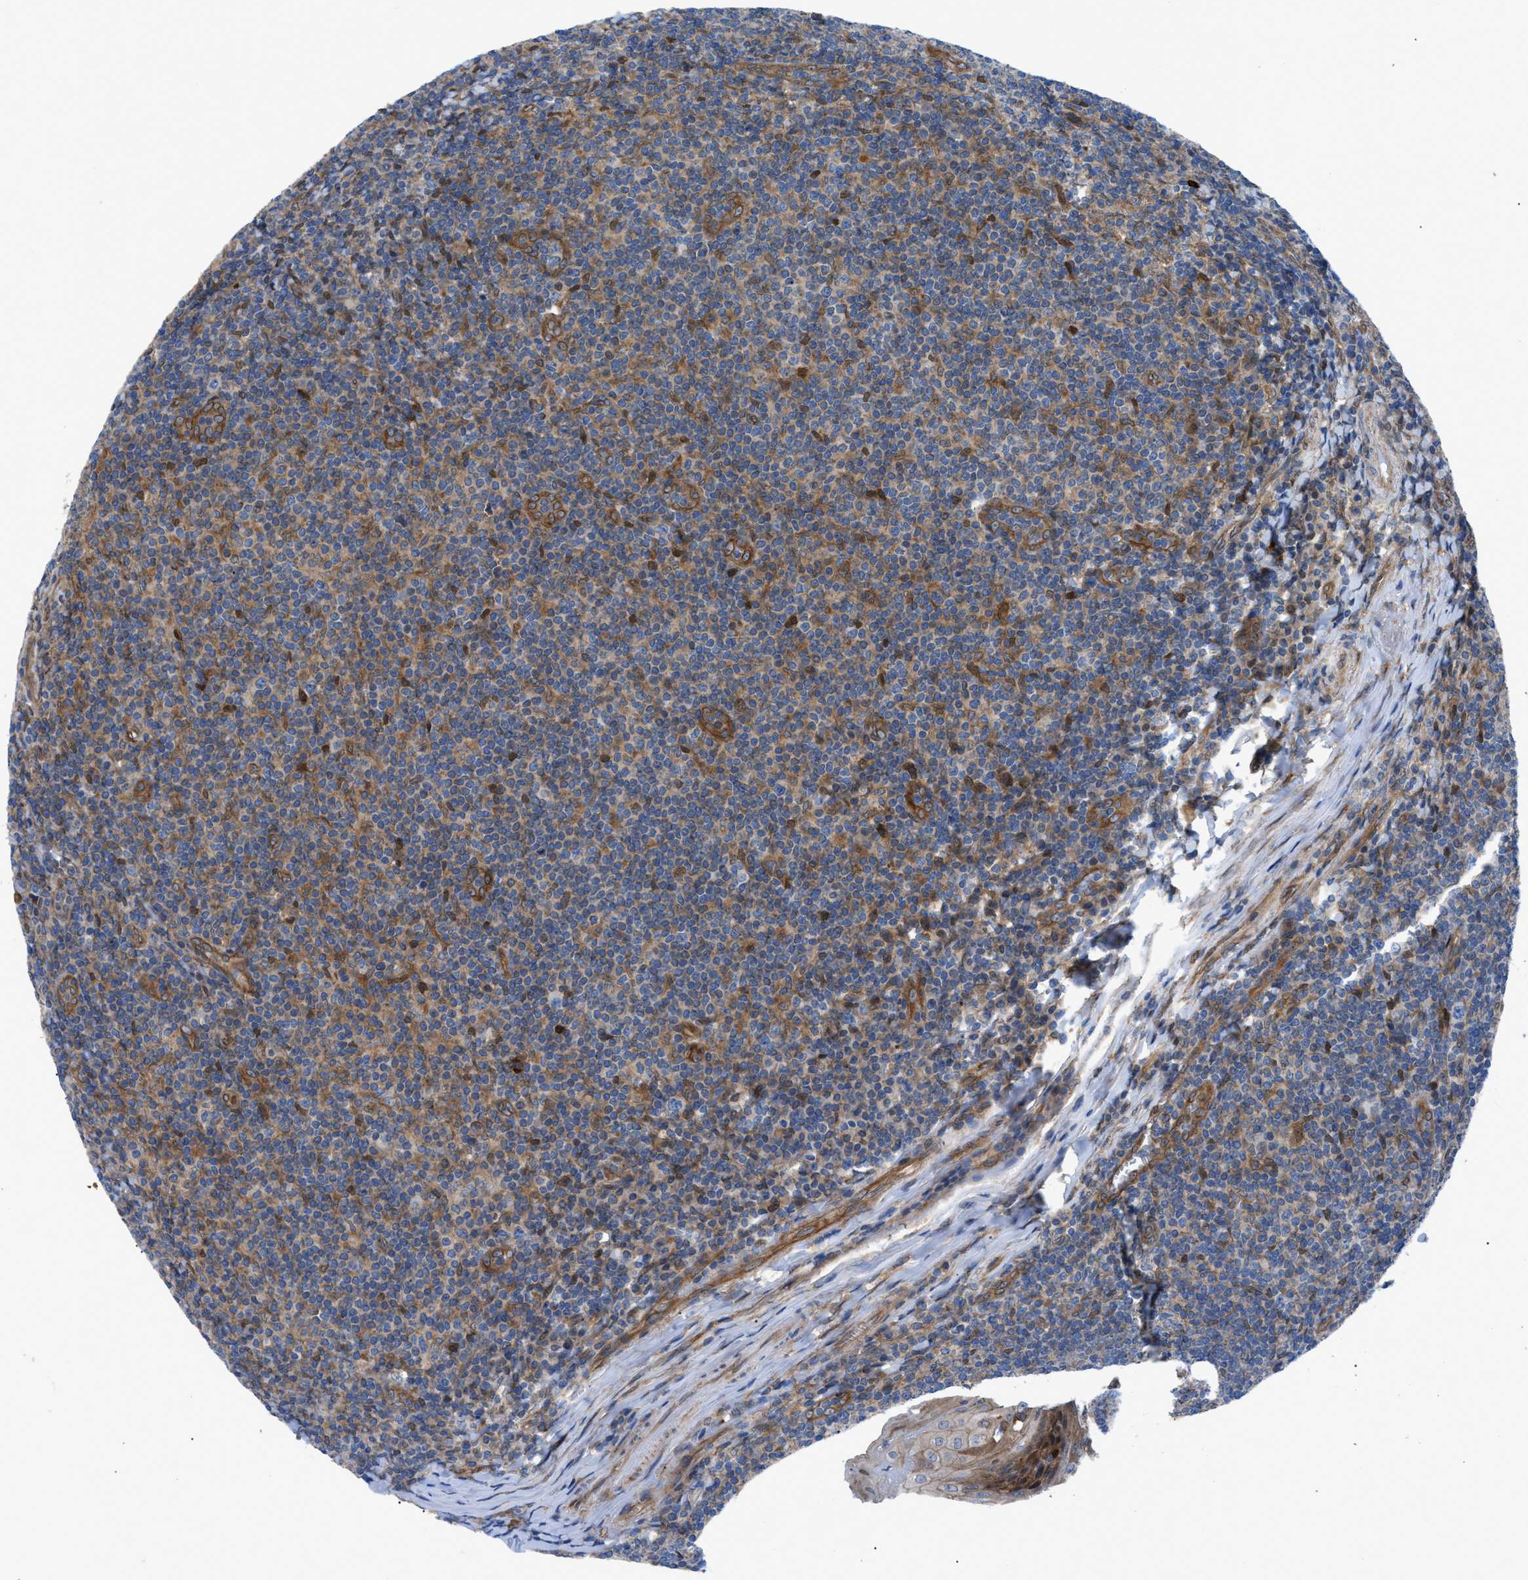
{"staining": {"intensity": "moderate", "quantity": "<25%", "location": "cytoplasmic/membranous"}, "tissue": "tonsil", "cell_type": "Germinal center cells", "image_type": "normal", "snomed": [{"axis": "morphology", "description": "Normal tissue, NOS"}, {"axis": "topography", "description": "Tonsil"}], "caption": "Immunohistochemistry (IHC) histopathology image of unremarkable human tonsil stained for a protein (brown), which exhibits low levels of moderate cytoplasmic/membranous staining in approximately <25% of germinal center cells.", "gene": "DMAC1", "patient": {"sex": "male", "age": 37}}